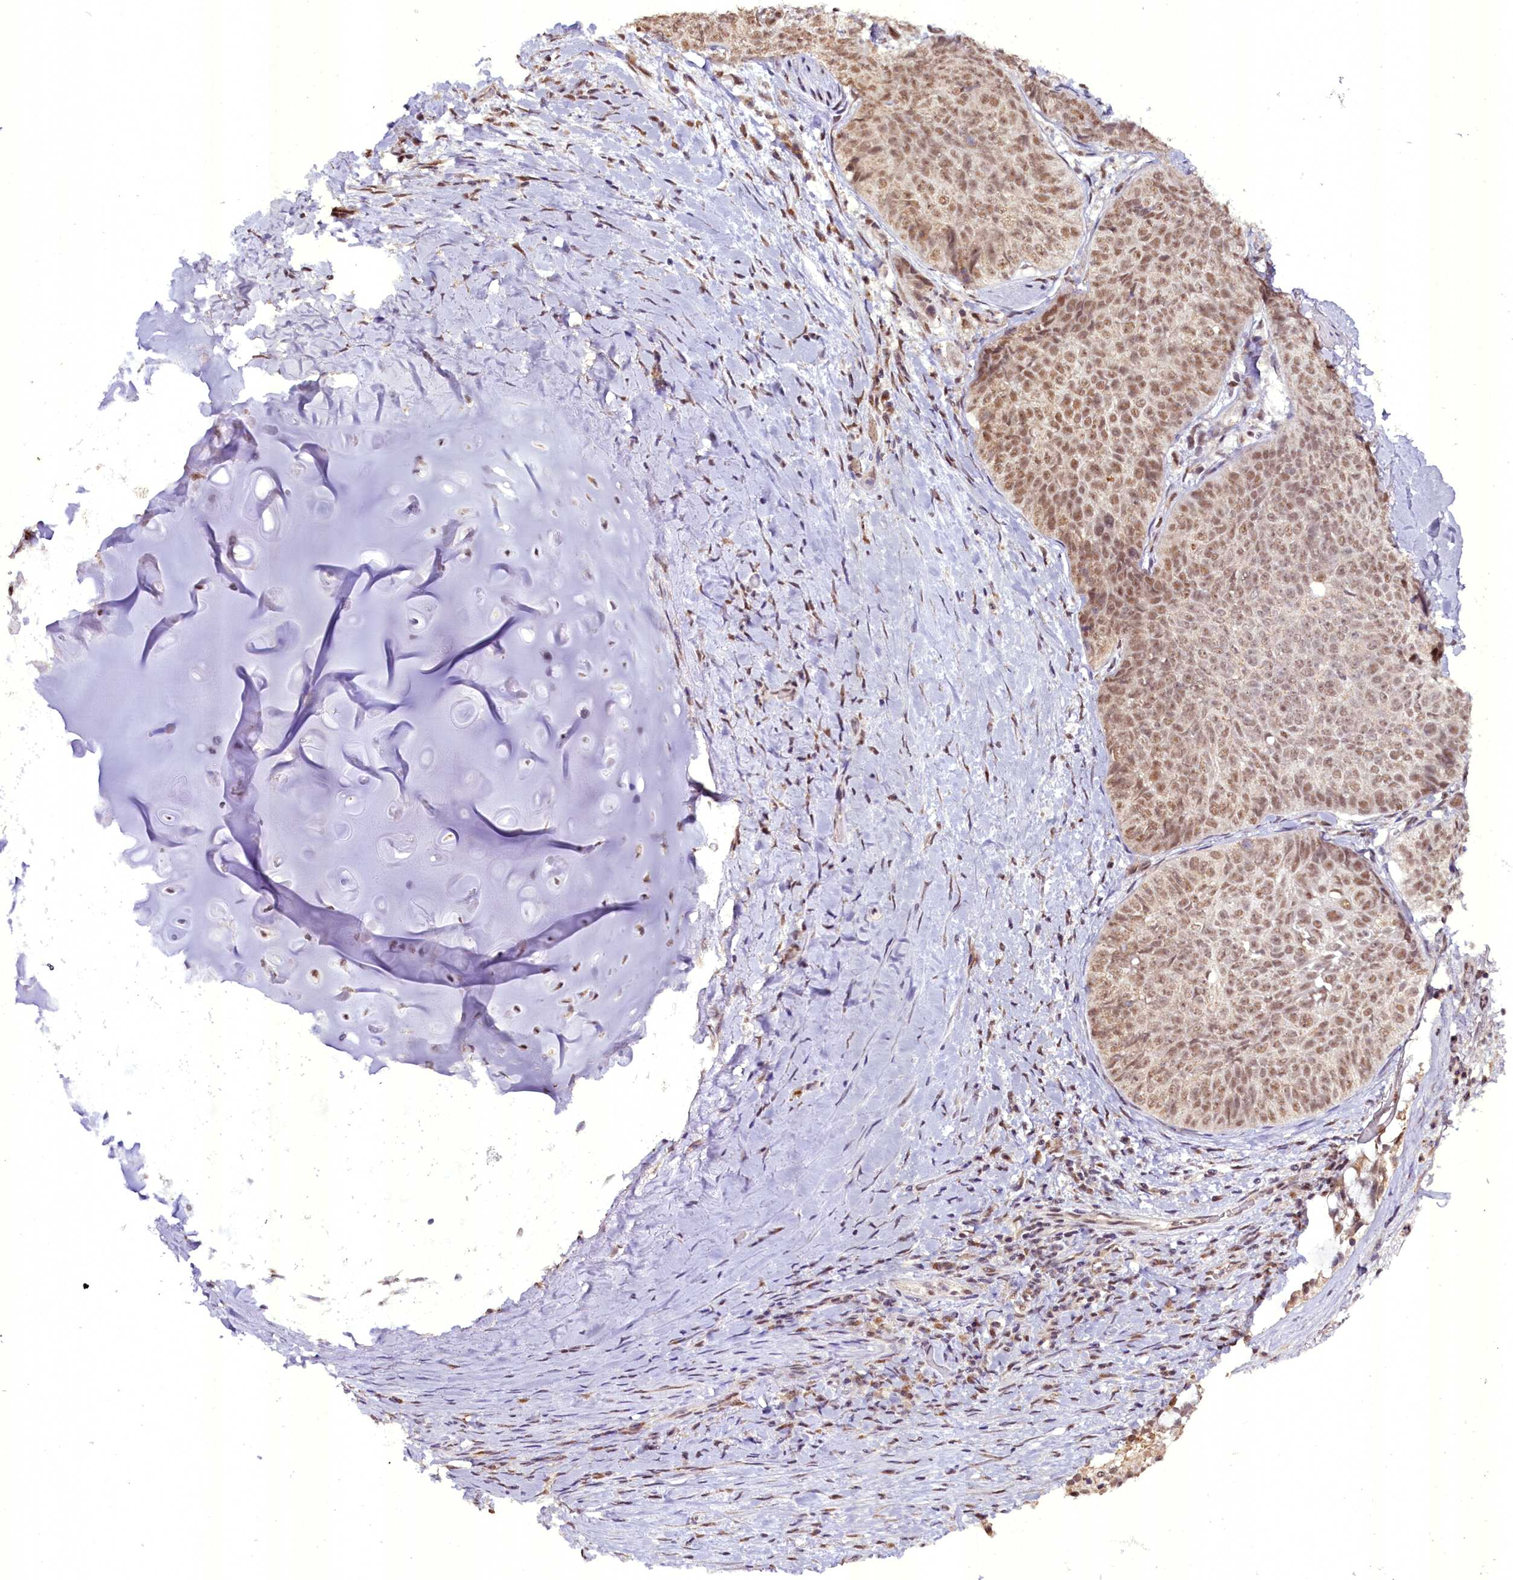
{"staining": {"intensity": "moderate", "quantity": ">75%", "location": "nuclear"}, "tissue": "adipose tissue", "cell_type": "Adipocytes", "image_type": "normal", "snomed": [{"axis": "morphology", "description": "Normal tissue, NOS"}, {"axis": "morphology", "description": "Squamous cell carcinoma, NOS"}, {"axis": "topography", "description": "Bronchus"}, {"axis": "topography", "description": "Lung"}], "caption": "Immunohistochemistry (IHC) of normal human adipose tissue exhibits medium levels of moderate nuclear positivity in about >75% of adipocytes.", "gene": "NCBP1", "patient": {"sex": "male", "age": 64}}